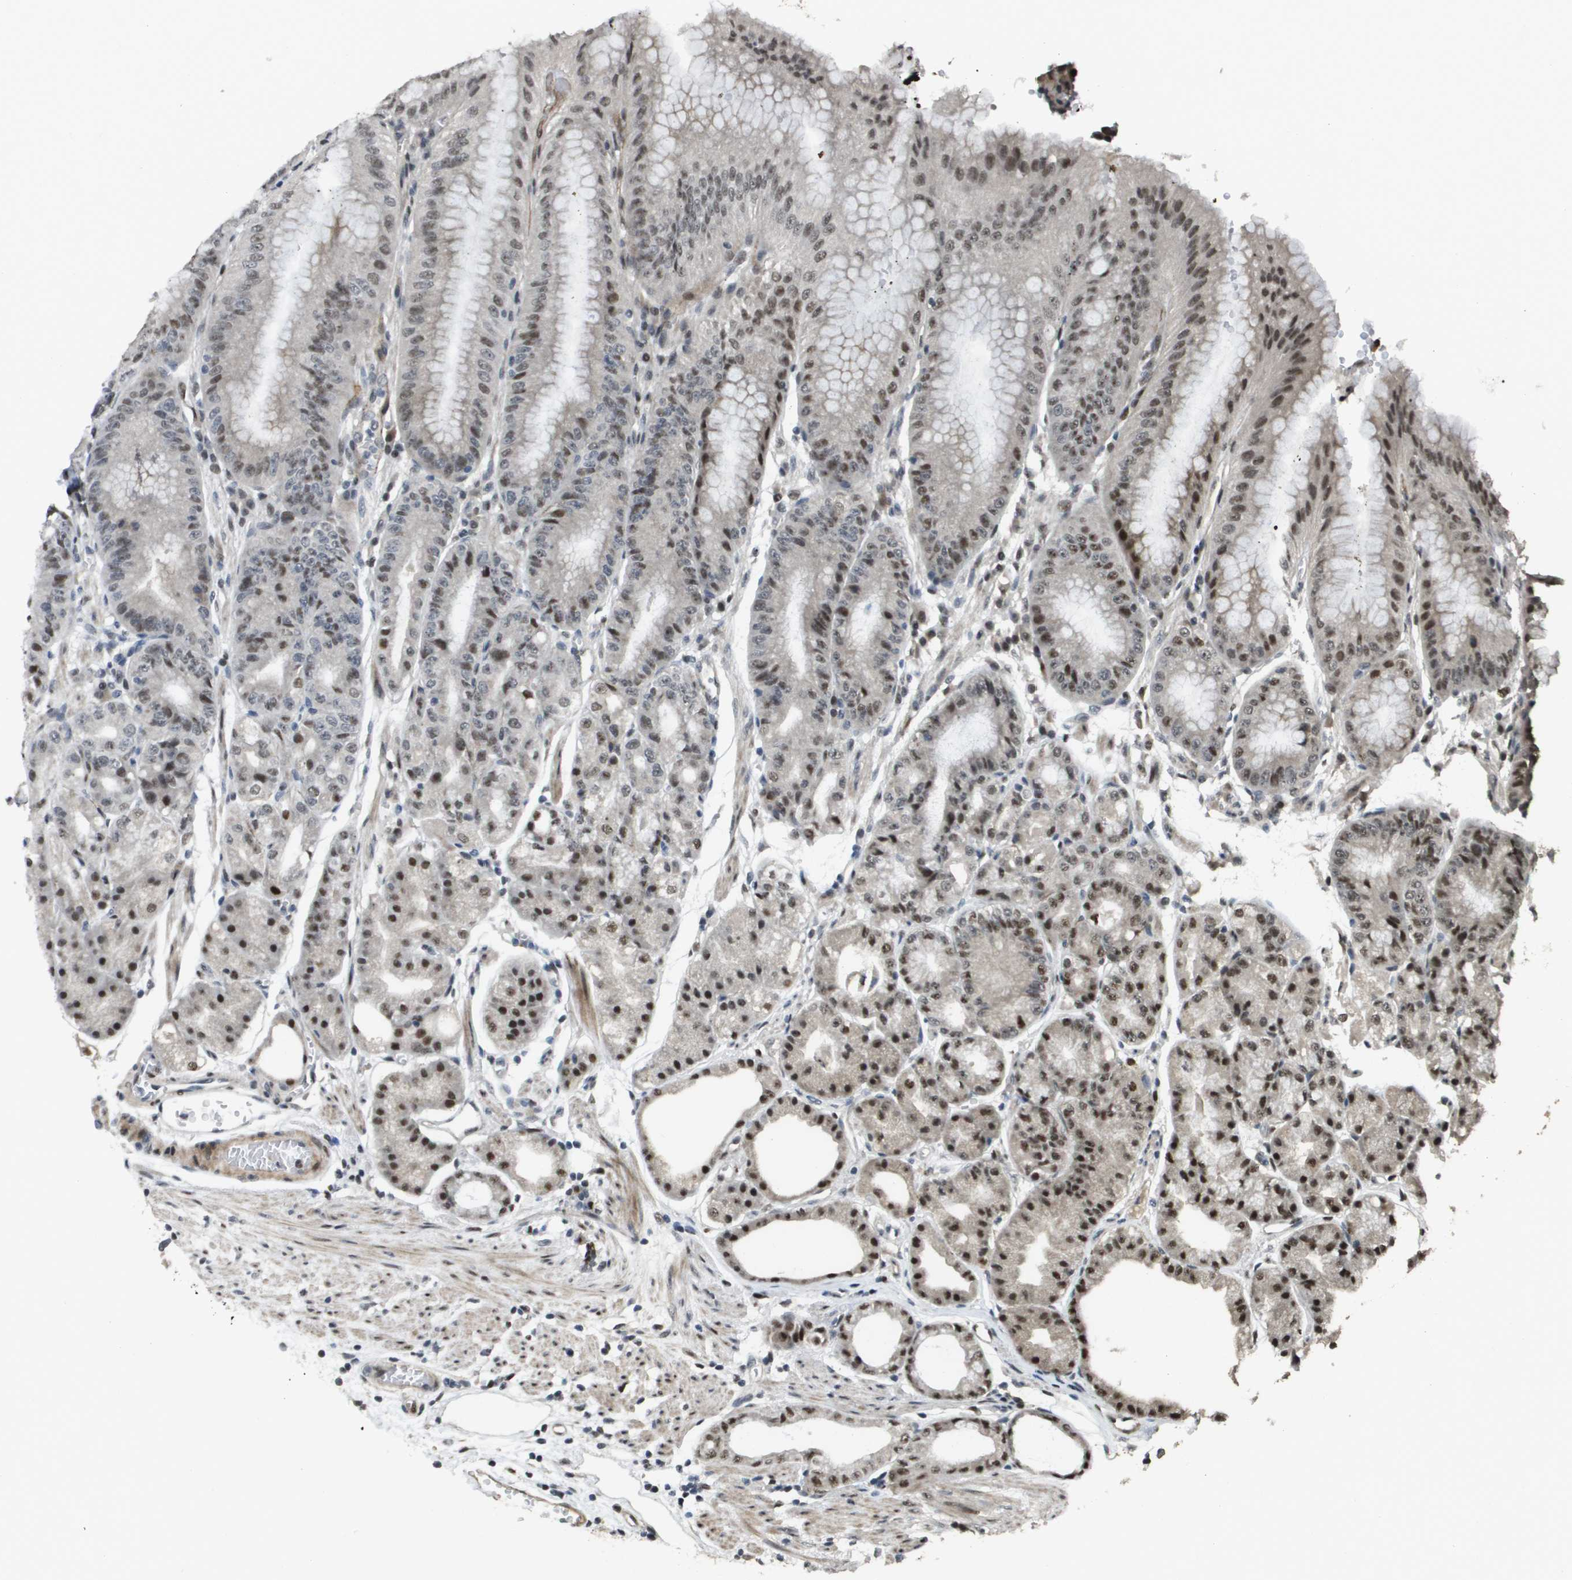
{"staining": {"intensity": "strong", "quantity": "25%-75%", "location": "cytoplasmic/membranous,nuclear"}, "tissue": "stomach", "cell_type": "Glandular cells", "image_type": "normal", "snomed": [{"axis": "morphology", "description": "Normal tissue, NOS"}, {"axis": "topography", "description": "Stomach, lower"}], "caption": "The histopathology image displays immunohistochemical staining of unremarkable stomach. There is strong cytoplasmic/membranous,nuclear staining is identified in about 25%-75% of glandular cells. Using DAB (3,3'-diaminobenzidine) (brown) and hematoxylin (blue) stains, captured at high magnification using brightfield microscopy.", "gene": "KAT5", "patient": {"sex": "male", "age": 71}}